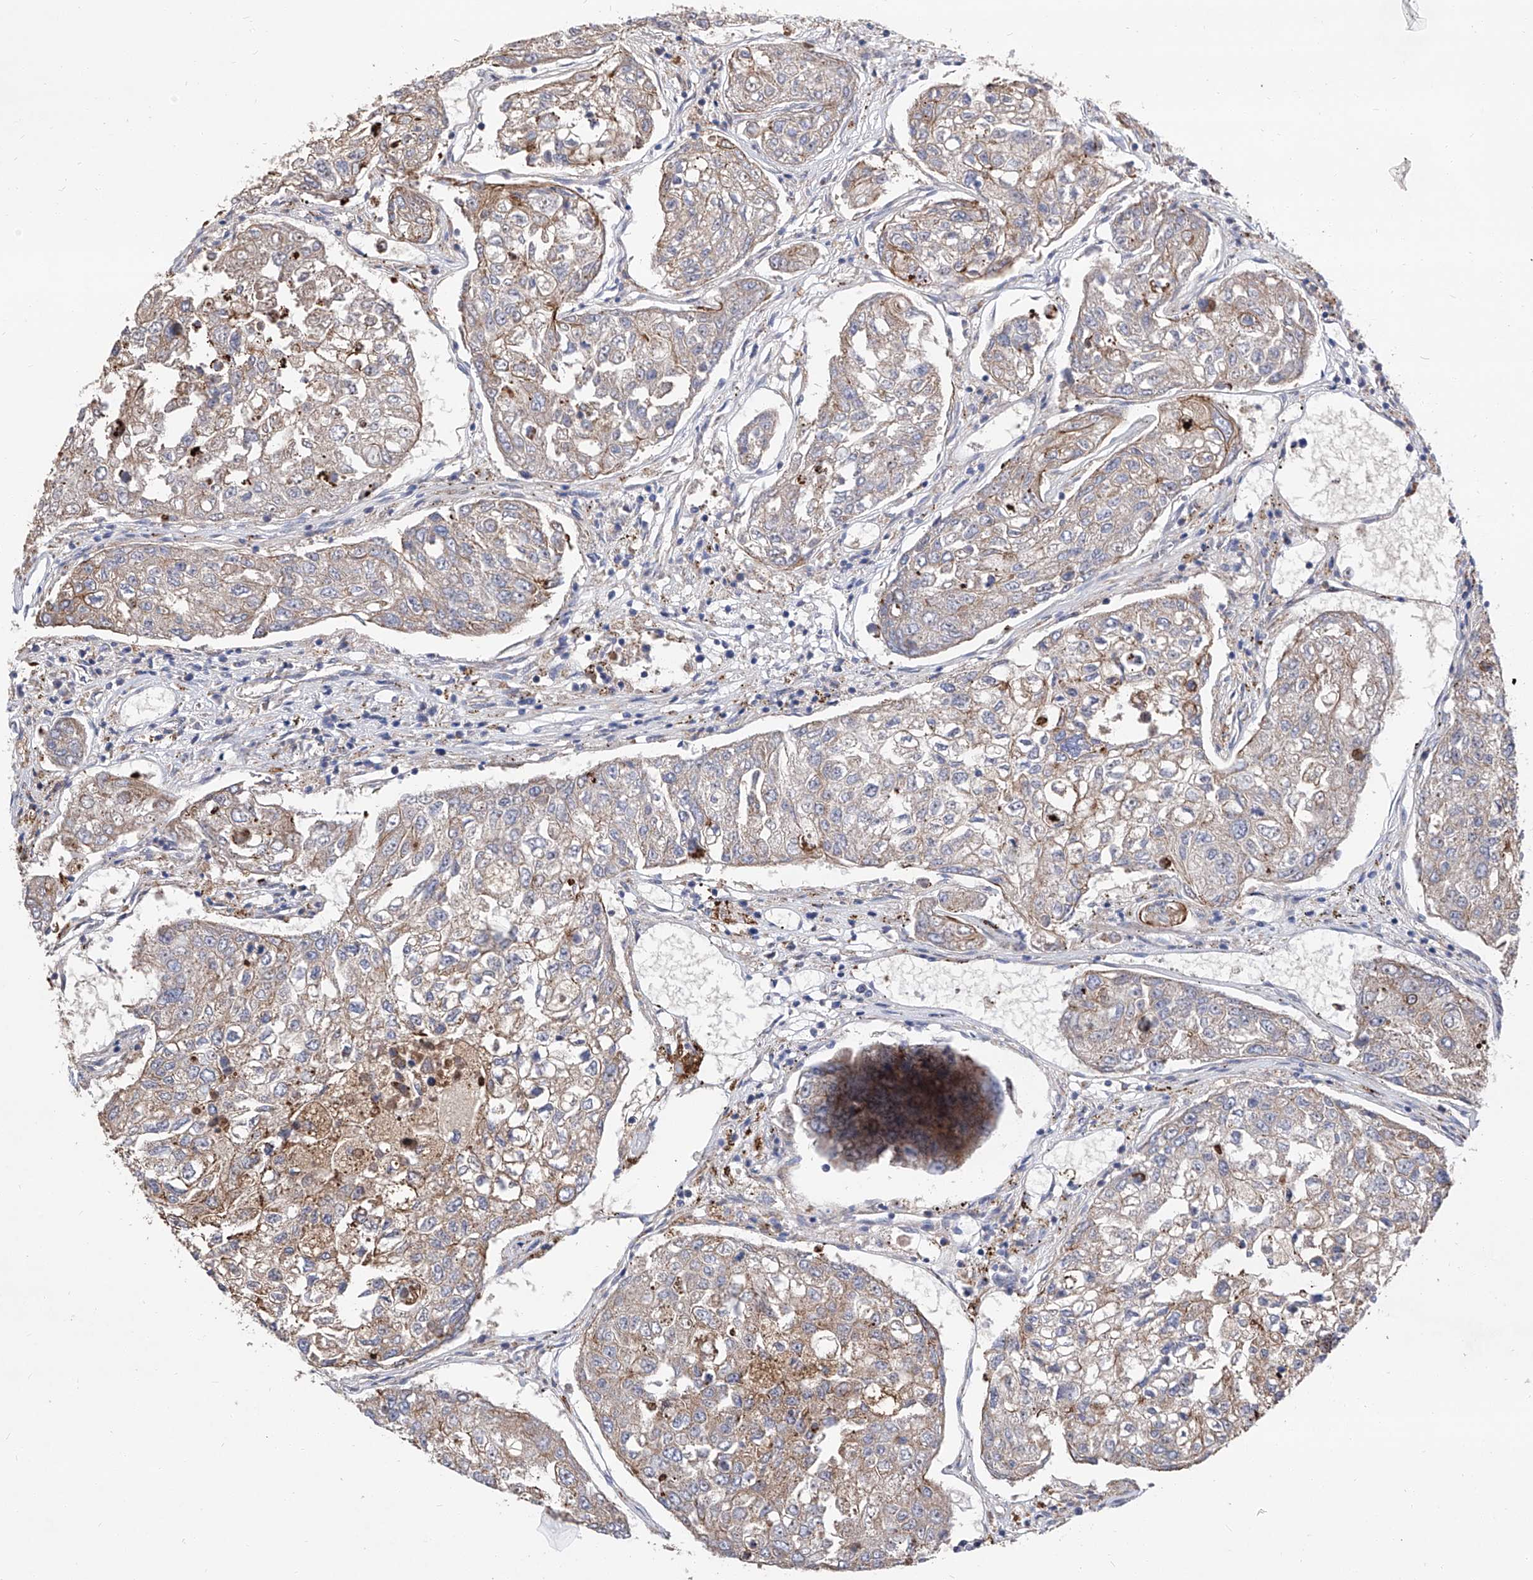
{"staining": {"intensity": "weak", "quantity": "<25%", "location": "cytoplasmic/membranous"}, "tissue": "urothelial cancer", "cell_type": "Tumor cells", "image_type": "cancer", "snomed": [{"axis": "morphology", "description": "Urothelial carcinoma, High grade"}, {"axis": "topography", "description": "Lymph node"}, {"axis": "topography", "description": "Urinary bladder"}], "caption": "There is no significant staining in tumor cells of urothelial cancer. (Brightfield microscopy of DAB (3,3'-diaminobenzidine) immunohistochemistry (IHC) at high magnification).", "gene": "FARP2", "patient": {"sex": "male", "age": 51}}